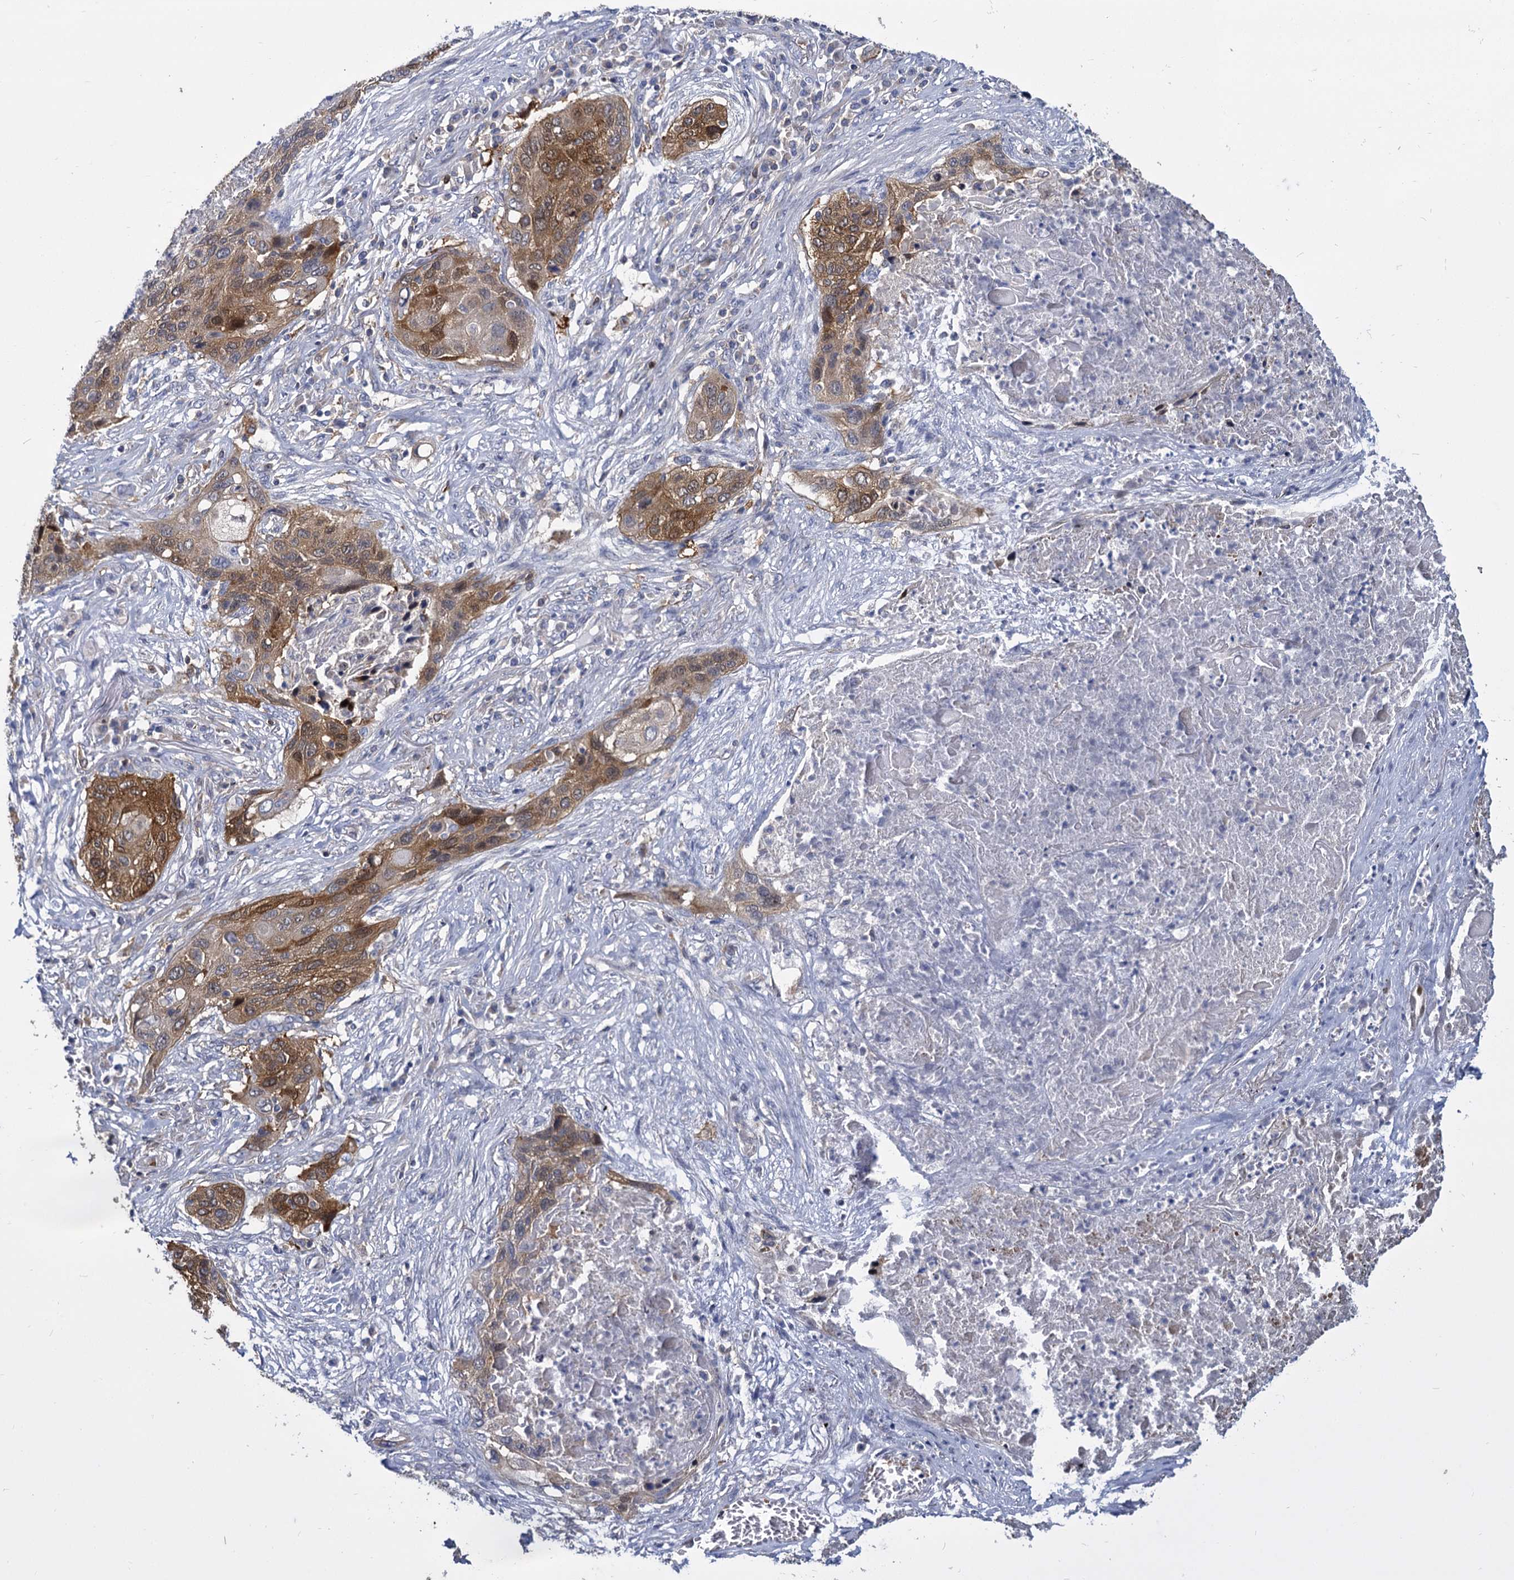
{"staining": {"intensity": "moderate", "quantity": ">75%", "location": "cytoplasmic/membranous"}, "tissue": "lung cancer", "cell_type": "Tumor cells", "image_type": "cancer", "snomed": [{"axis": "morphology", "description": "Squamous cell carcinoma, NOS"}, {"axis": "topography", "description": "Lung"}], "caption": "Moderate cytoplasmic/membranous positivity is appreciated in approximately >75% of tumor cells in lung squamous cell carcinoma.", "gene": "GCLC", "patient": {"sex": "female", "age": 63}}